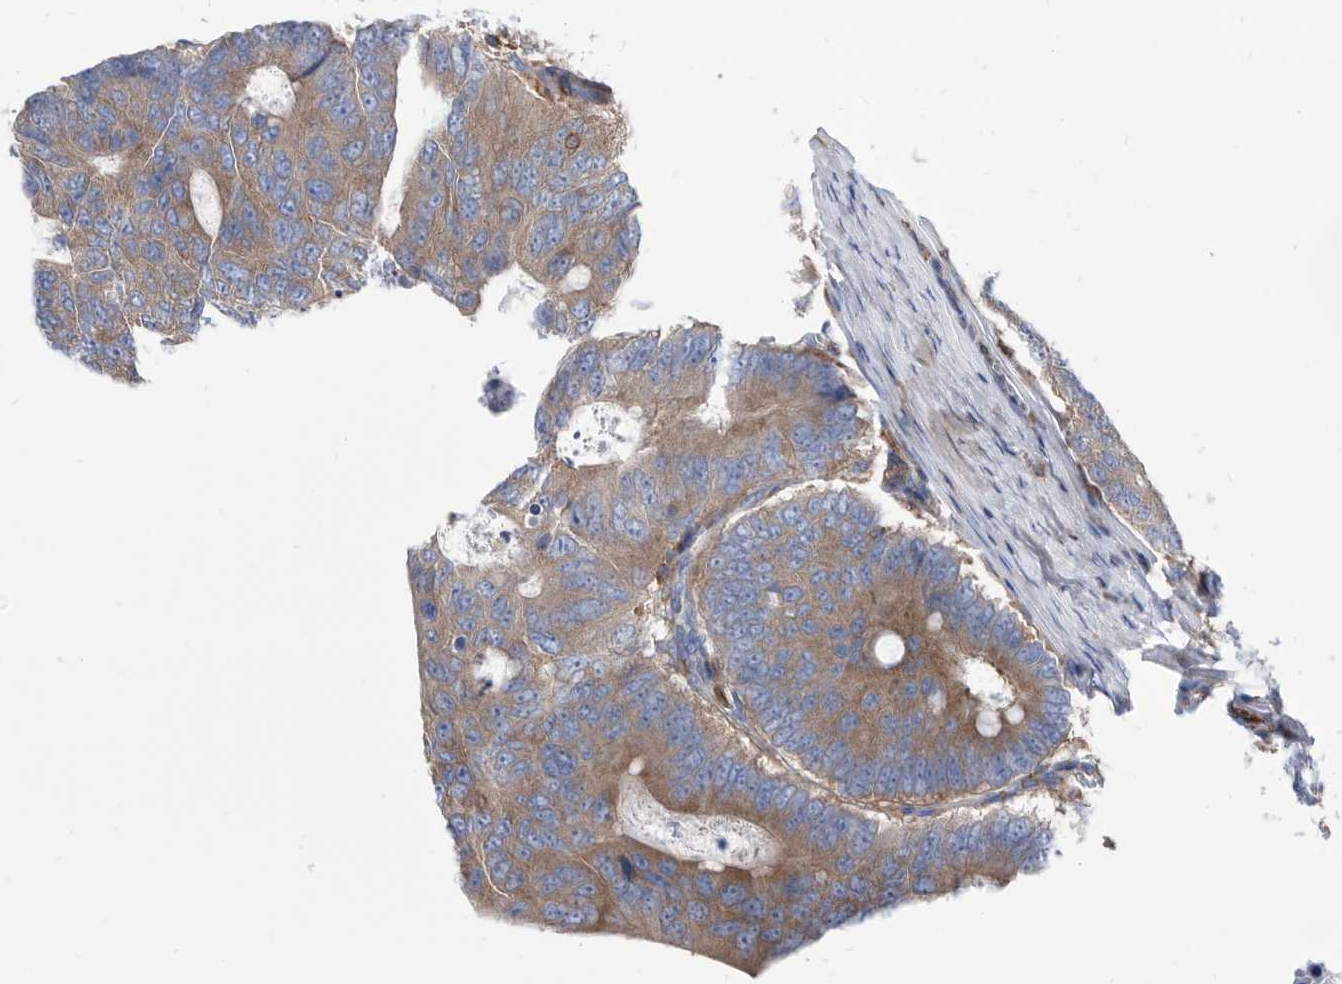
{"staining": {"intensity": "moderate", "quantity": "25%-75%", "location": "cytoplasmic/membranous"}, "tissue": "colorectal cancer", "cell_type": "Tumor cells", "image_type": "cancer", "snomed": [{"axis": "morphology", "description": "Adenocarcinoma, NOS"}, {"axis": "topography", "description": "Colon"}], "caption": "High-magnification brightfield microscopy of colorectal adenocarcinoma stained with DAB (3,3'-diaminobenzidine) (brown) and counterstained with hematoxylin (blue). tumor cells exhibit moderate cytoplasmic/membranous staining is identified in approximately25%-75% of cells.", "gene": "SMG7", "patient": {"sex": "male", "age": 87}}